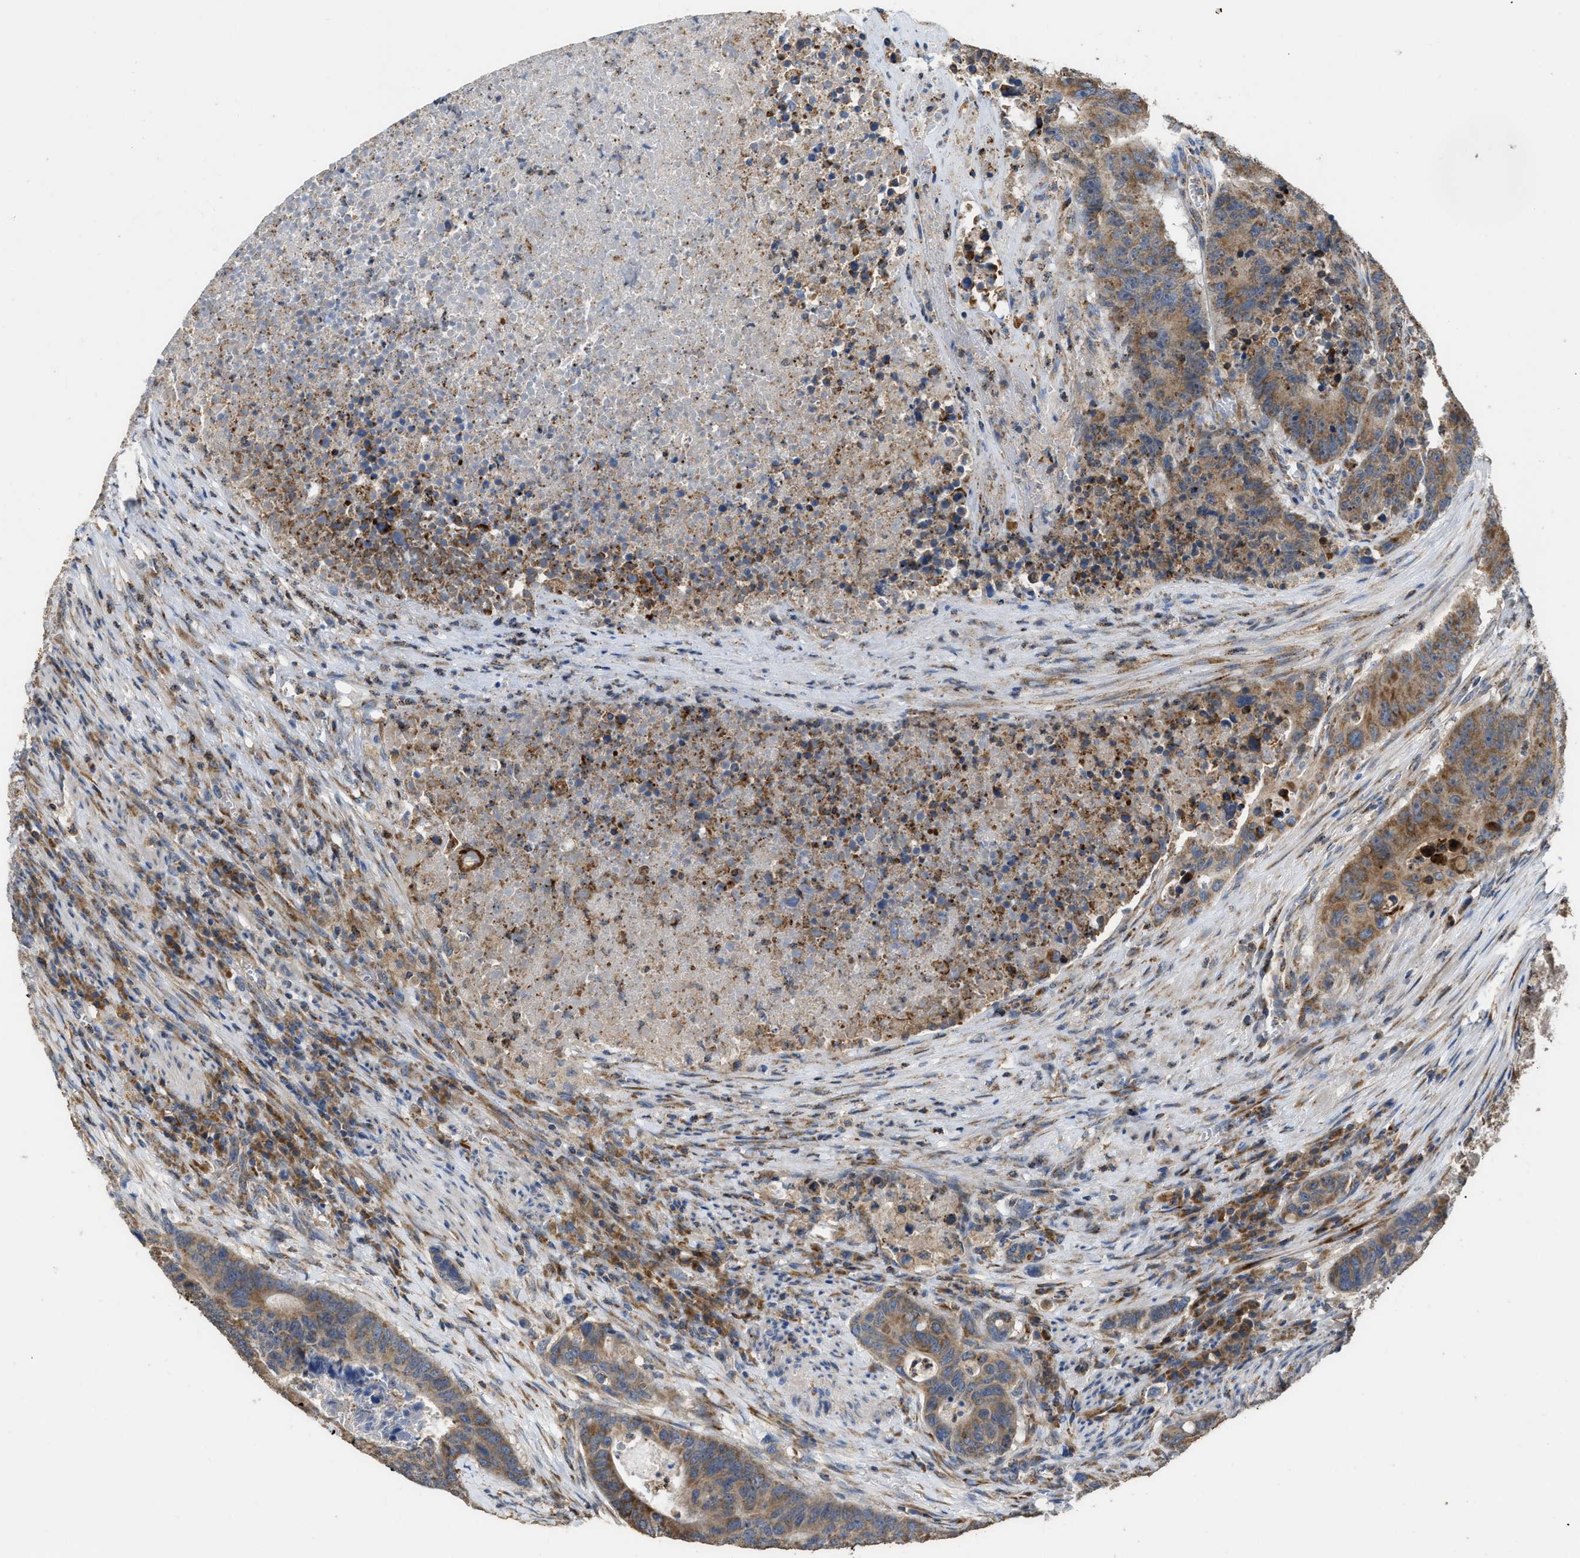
{"staining": {"intensity": "moderate", "quantity": ">75%", "location": "cytoplasmic/membranous"}, "tissue": "colorectal cancer", "cell_type": "Tumor cells", "image_type": "cancer", "snomed": [{"axis": "morphology", "description": "Adenocarcinoma, NOS"}, {"axis": "topography", "description": "Colon"}], "caption": "Immunohistochemical staining of colorectal cancer (adenocarcinoma) demonstrates medium levels of moderate cytoplasmic/membranous expression in approximately >75% of tumor cells.", "gene": "AK2", "patient": {"sex": "male", "age": 87}}